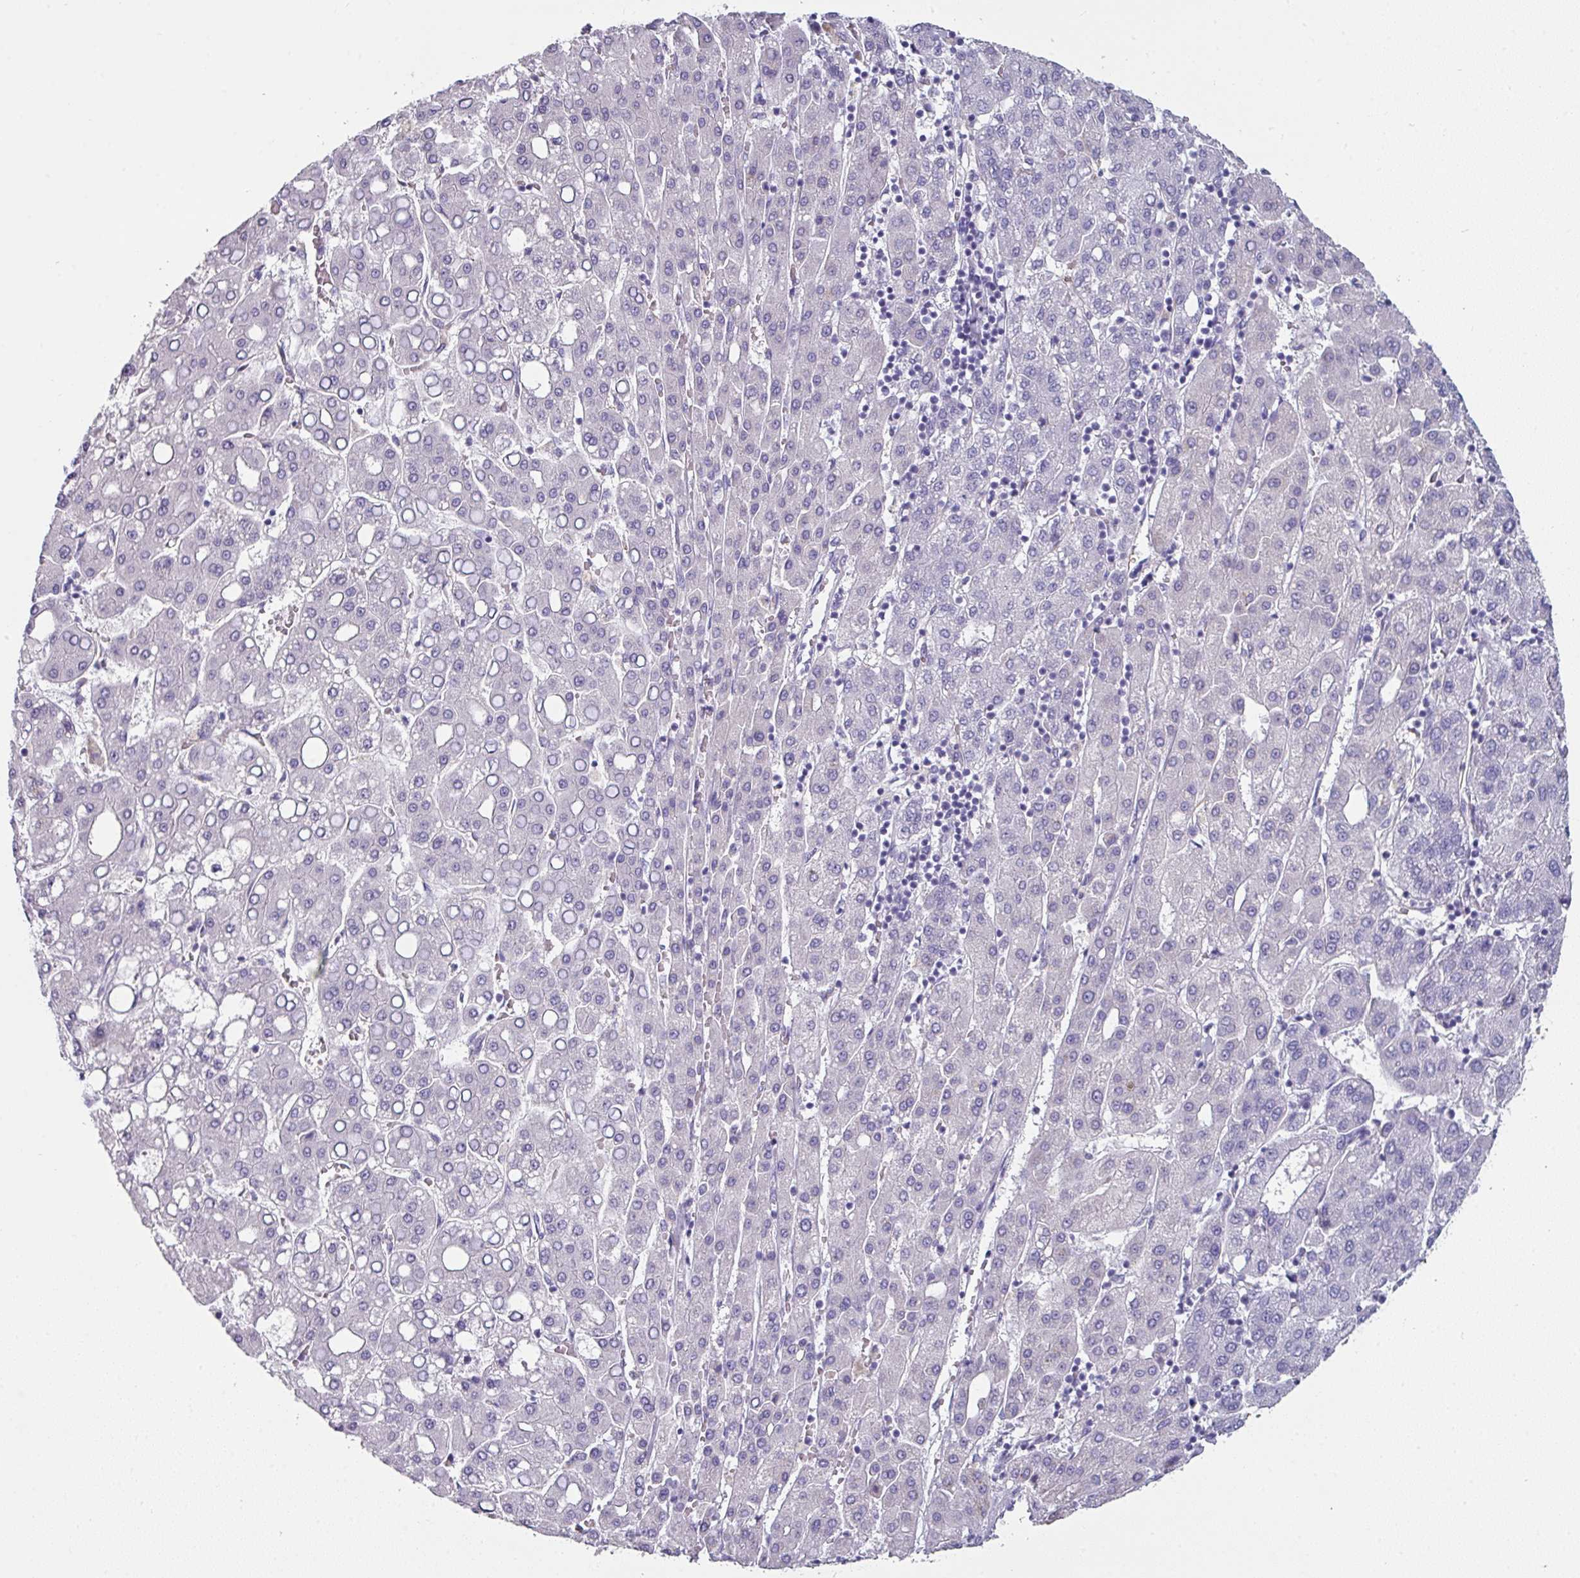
{"staining": {"intensity": "negative", "quantity": "none", "location": "none"}, "tissue": "liver cancer", "cell_type": "Tumor cells", "image_type": "cancer", "snomed": [{"axis": "morphology", "description": "Carcinoma, Hepatocellular, NOS"}, {"axis": "topography", "description": "Liver"}], "caption": "The histopathology image reveals no significant staining in tumor cells of hepatocellular carcinoma (liver). (Brightfield microscopy of DAB immunohistochemistry at high magnification).", "gene": "SLC17A7", "patient": {"sex": "male", "age": 65}}